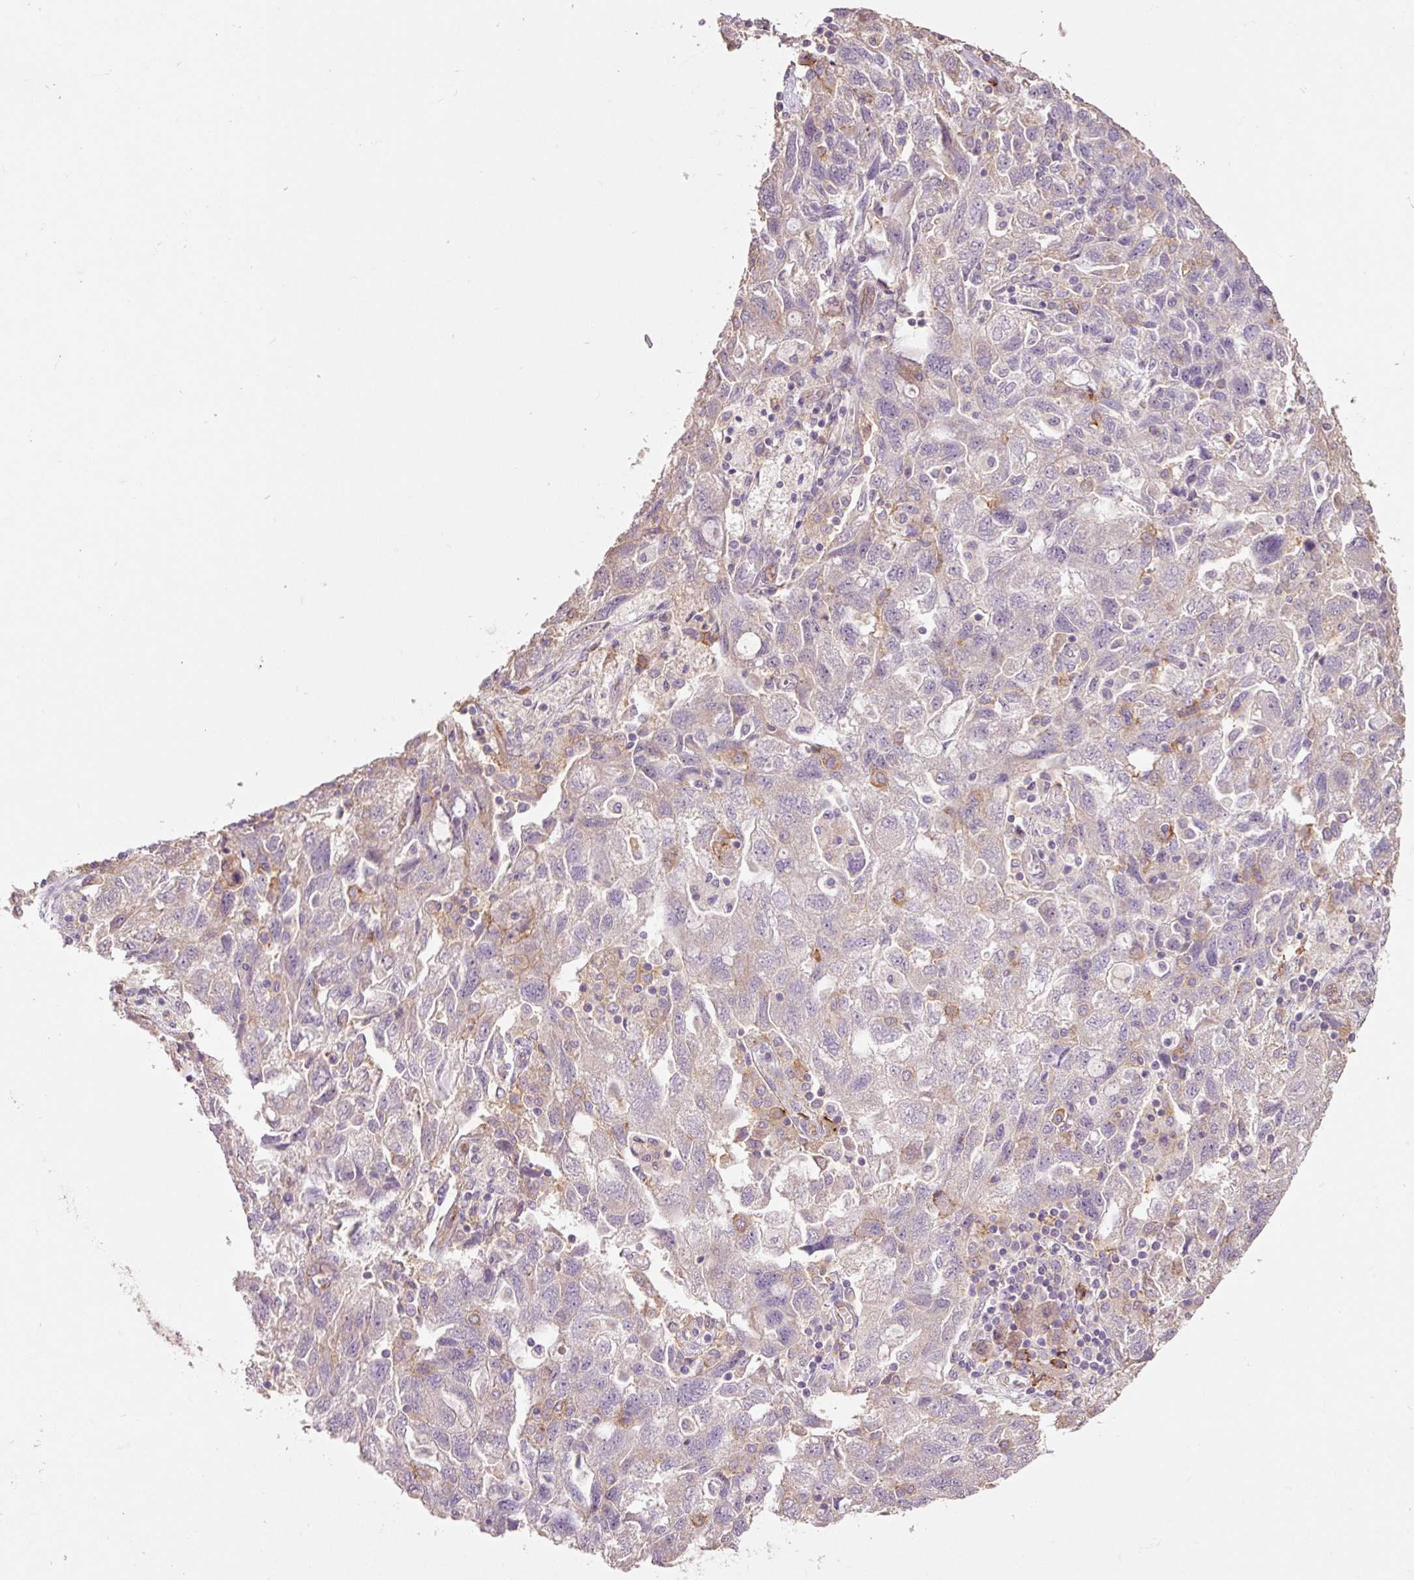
{"staining": {"intensity": "moderate", "quantity": "<25%", "location": "cytoplasmic/membranous"}, "tissue": "ovarian cancer", "cell_type": "Tumor cells", "image_type": "cancer", "snomed": [{"axis": "morphology", "description": "Carcinoma, NOS"}, {"axis": "morphology", "description": "Cystadenocarcinoma, serous, NOS"}, {"axis": "topography", "description": "Ovary"}], "caption": "Serous cystadenocarcinoma (ovarian) stained for a protein (brown) shows moderate cytoplasmic/membranous positive positivity in approximately <25% of tumor cells.", "gene": "SLC1A4", "patient": {"sex": "female", "age": 69}}